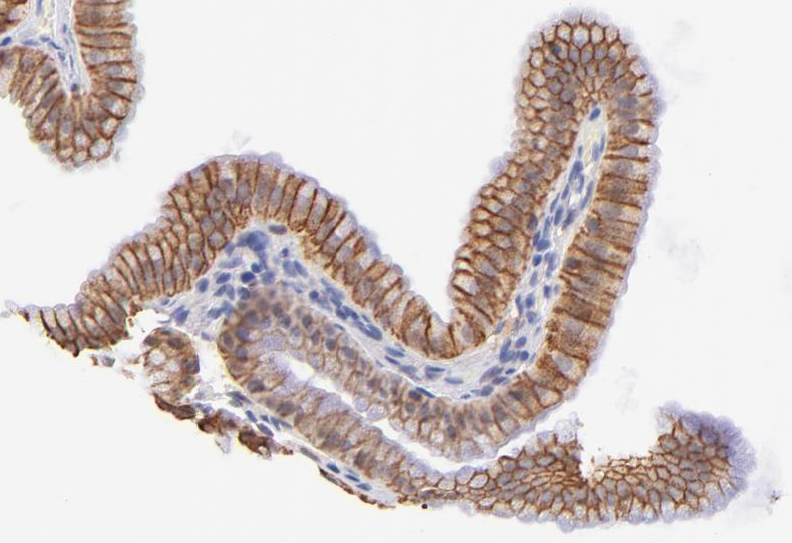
{"staining": {"intensity": "moderate", "quantity": ">75%", "location": "cytoplasmic/membranous"}, "tissue": "gallbladder", "cell_type": "Glandular cells", "image_type": "normal", "snomed": [{"axis": "morphology", "description": "Normal tissue, NOS"}, {"axis": "topography", "description": "Gallbladder"}], "caption": "A brown stain highlights moderate cytoplasmic/membranous expression of a protein in glandular cells of benign human gallbladder. The staining was performed using DAB, with brown indicating positive protein expression. Nuclei are stained blue with hematoxylin.", "gene": "PBDC1", "patient": {"sex": "female", "age": 63}}